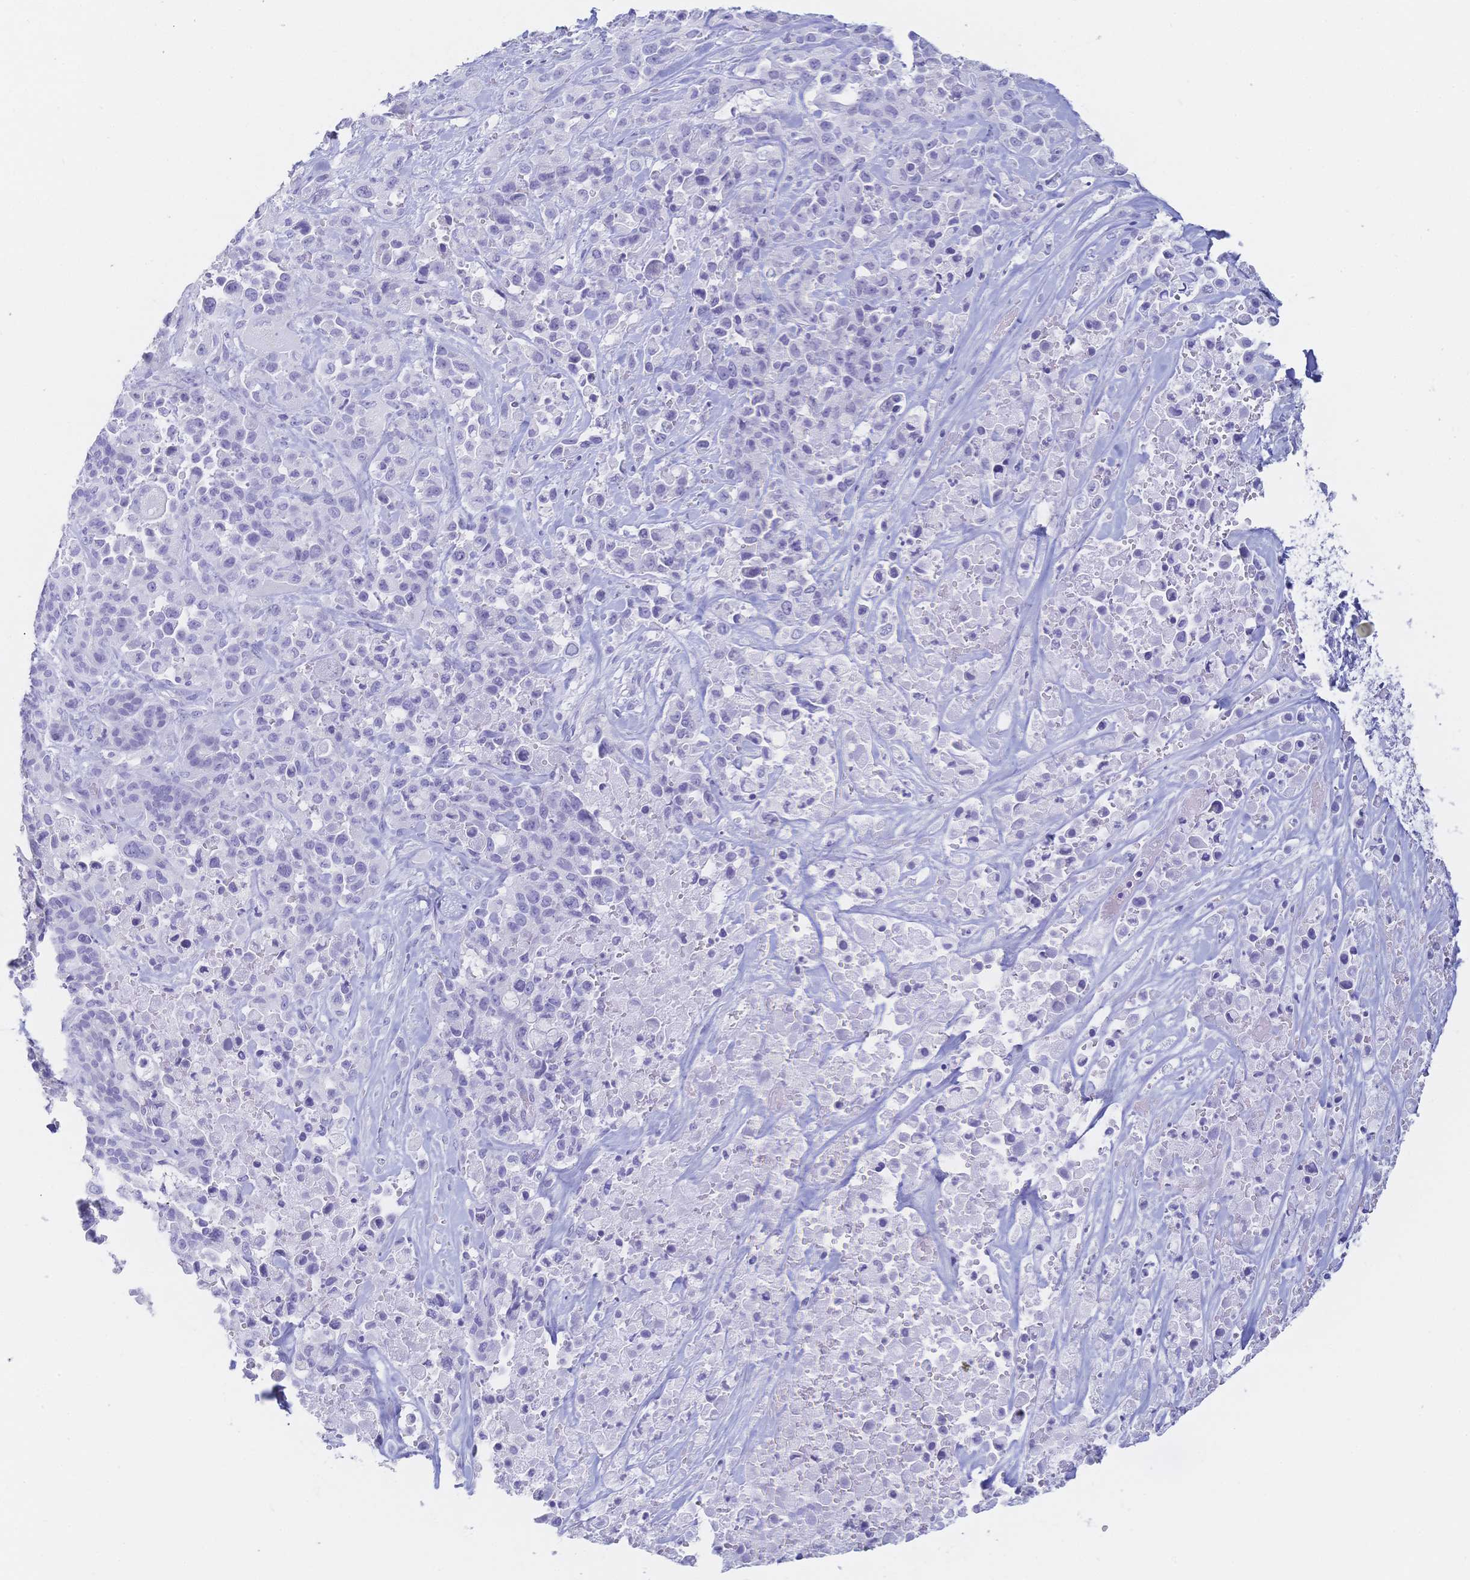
{"staining": {"intensity": "negative", "quantity": "none", "location": "none"}, "tissue": "pancreatic cancer", "cell_type": "Tumor cells", "image_type": "cancer", "snomed": [{"axis": "morphology", "description": "Adenocarcinoma, NOS"}, {"axis": "topography", "description": "Pancreas"}], "caption": "IHC image of neoplastic tissue: human adenocarcinoma (pancreatic) stained with DAB demonstrates no significant protein positivity in tumor cells. (DAB (3,3'-diaminobenzidine) immunohistochemistry with hematoxylin counter stain).", "gene": "MEP1B", "patient": {"sex": "male", "age": 44}}